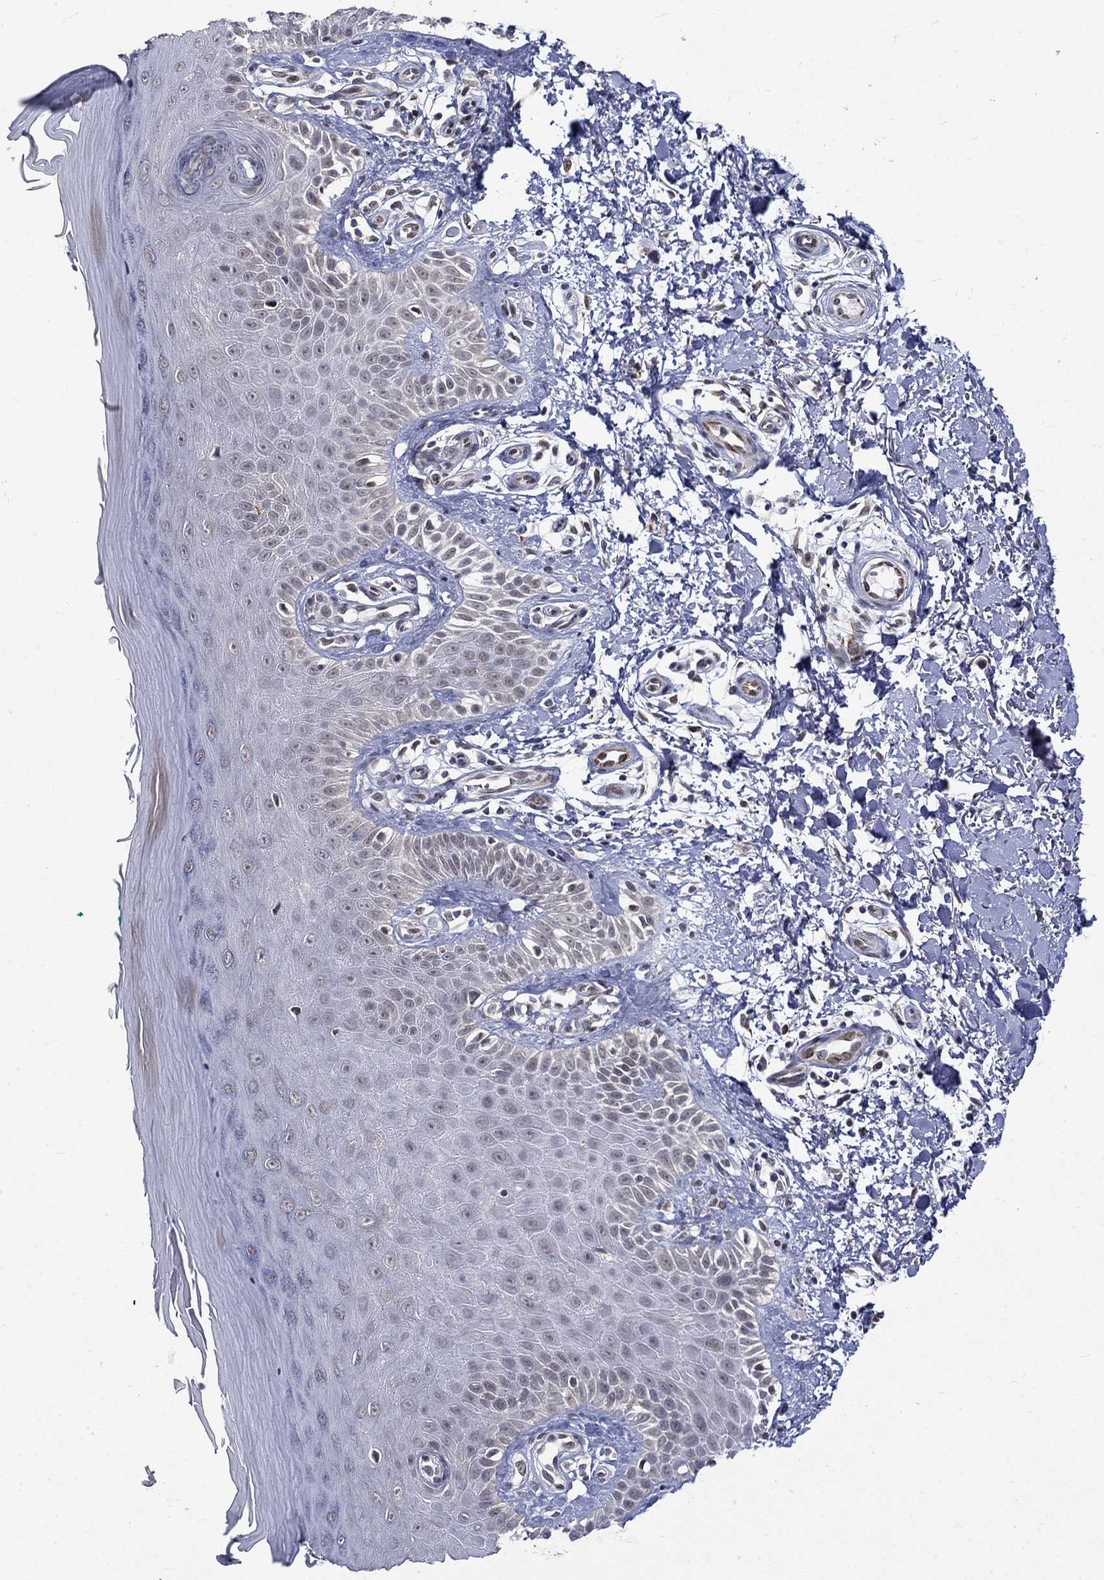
{"staining": {"intensity": "negative", "quantity": "none", "location": "none"}, "tissue": "skin", "cell_type": "Fibroblasts", "image_type": "normal", "snomed": [{"axis": "morphology", "description": "Normal tissue, NOS"}, {"axis": "morphology", "description": "Inflammation, NOS"}, {"axis": "morphology", "description": "Fibrosis, NOS"}, {"axis": "topography", "description": "Skin"}], "caption": "This image is of unremarkable skin stained with immunohistochemistry to label a protein in brown with the nuclei are counter-stained blue. There is no expression in fibroblasts. (Immunohistochemistry, brightfield microscopy, high magnification).", "gene": "ST6GALNAC1", "patient": {"sex": "male", "age": 71}}